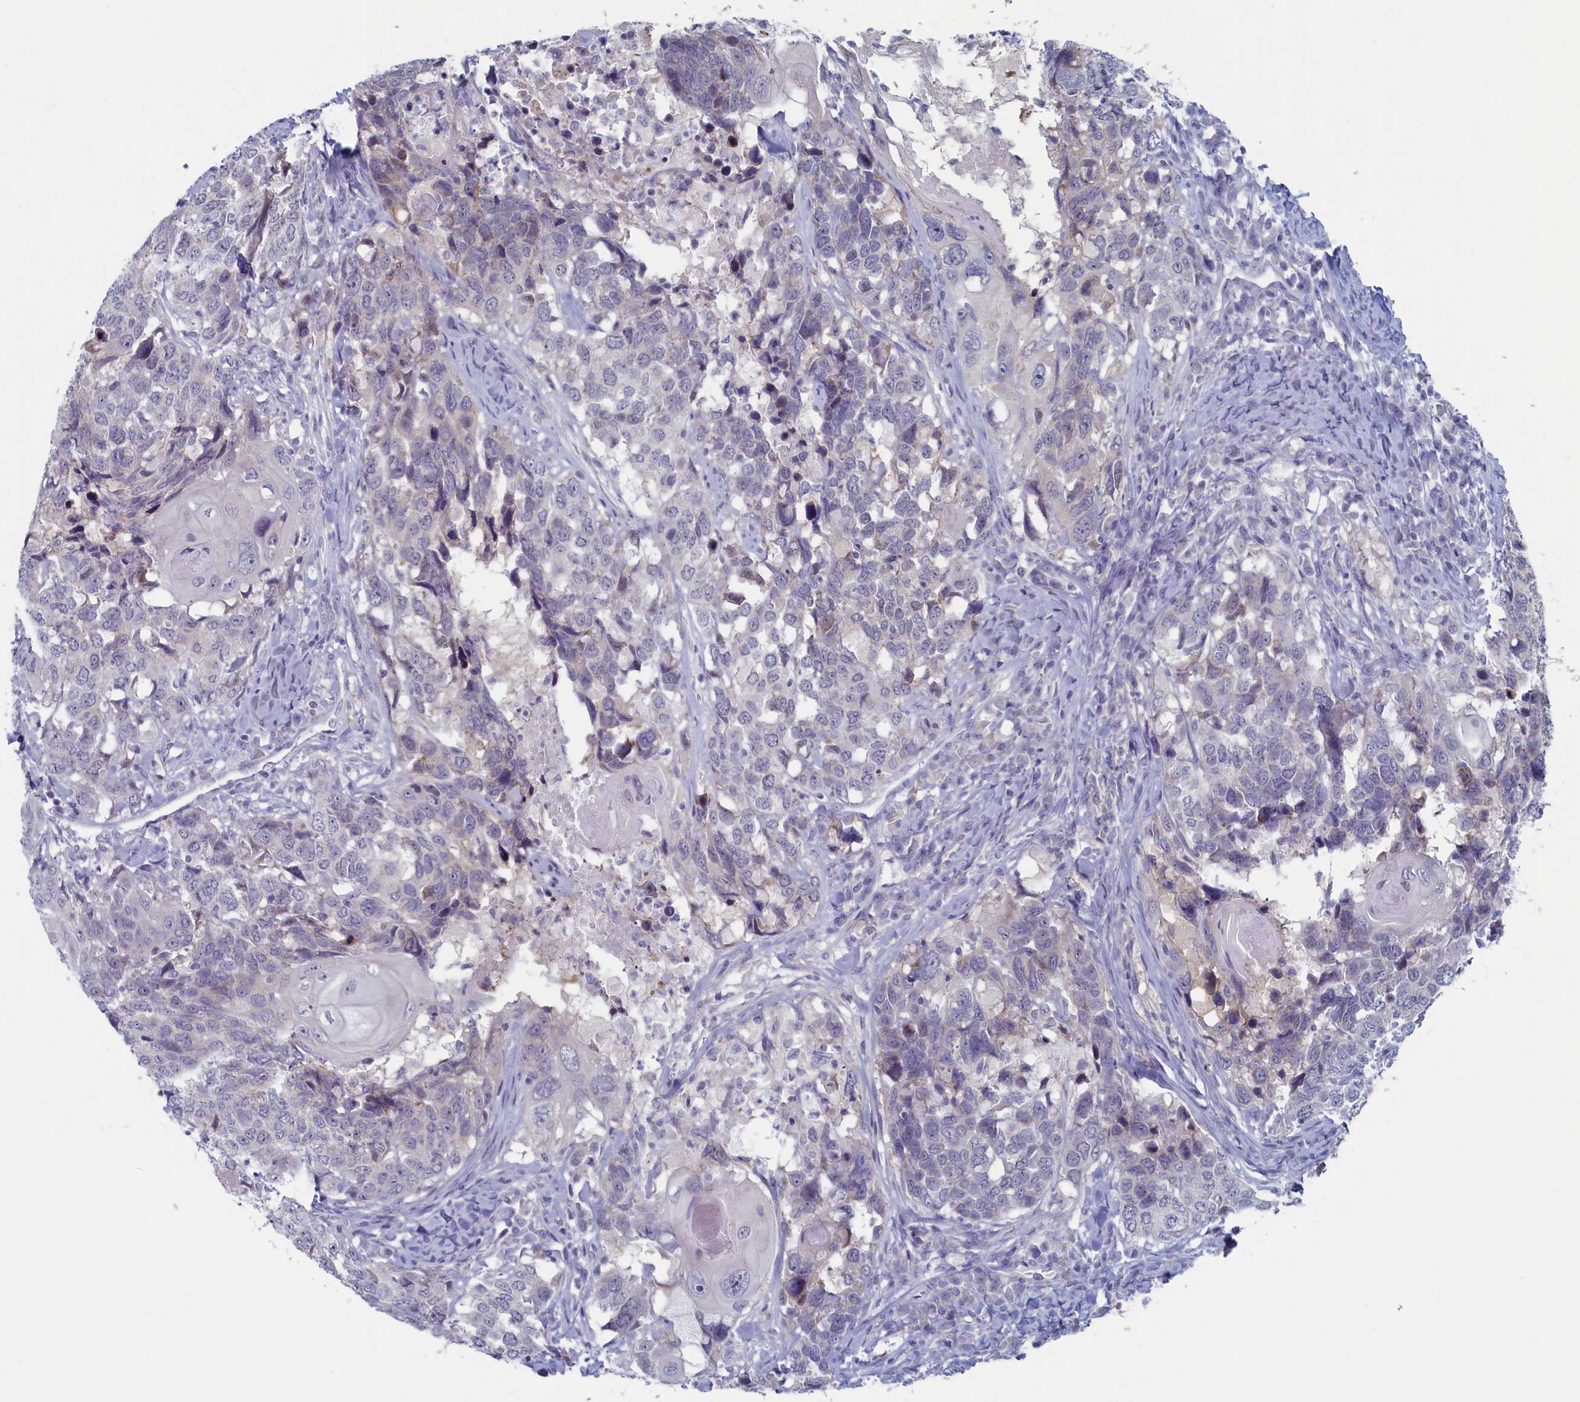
{"staining": {"intensity": "negative", "quantity": "none", "location": "none"}, "tissue": "head and neck cancer", "cell_type": "Tumor cells", "image_type": "cancer", "snomed": [{"axis": "morphology", "description": "Squamous cell carcinoma, NOS"}, {"axis": "topography", "description": "Head-Neck"}], "caption": "Immunohistochemistry micrograph of neoplastic tissue: head and neck squamous cell carcinoma stained with DAB displays no significant protein positivity in tumor cells.", "gene": "WDR76", "patient": {"sex": "male", "age": 66}}